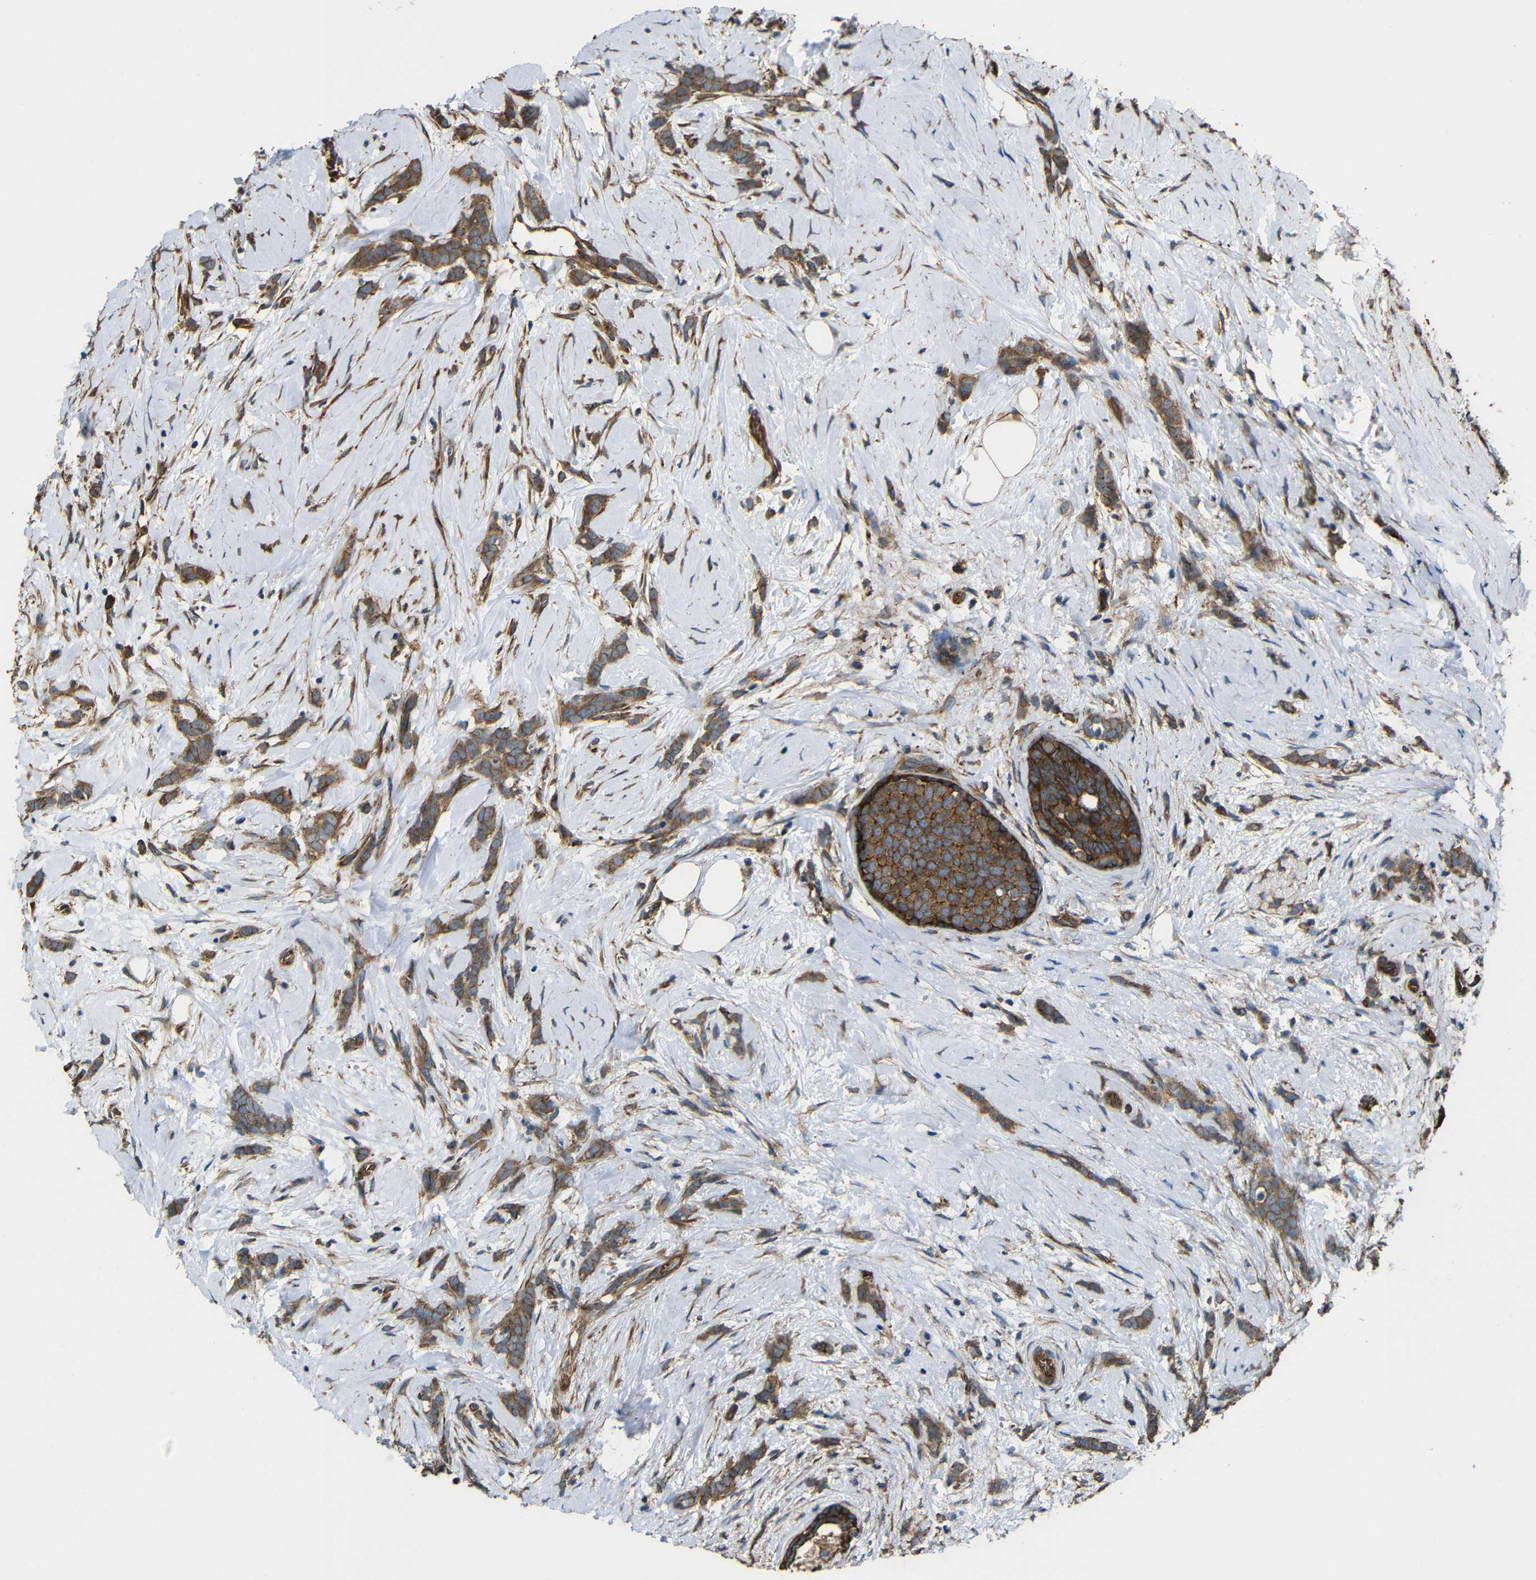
{"staining": {"intensity": "moderate", "quantity": ">75%", "location": "cytoplasmic/membranous"}, "tissue": "breast cancer", "cell_type": "Tumor cells", "image_type": "cancer", "snomed": [{"axis": "morphology", "description": "Lobular carcinoma, in situ"}, {"axis": "morphology", "description": "Lobular carcinoma"}, {"axis": "topography", "description": "Breast"}], "caption": "Breast lobular carcinoma stained with a brown dye shows moderate cytoplasmic/membranous positive expression in about >75% of tumor cells.", "gene": "PTCH1", "patient": {"sex": "female", "age": 41}}